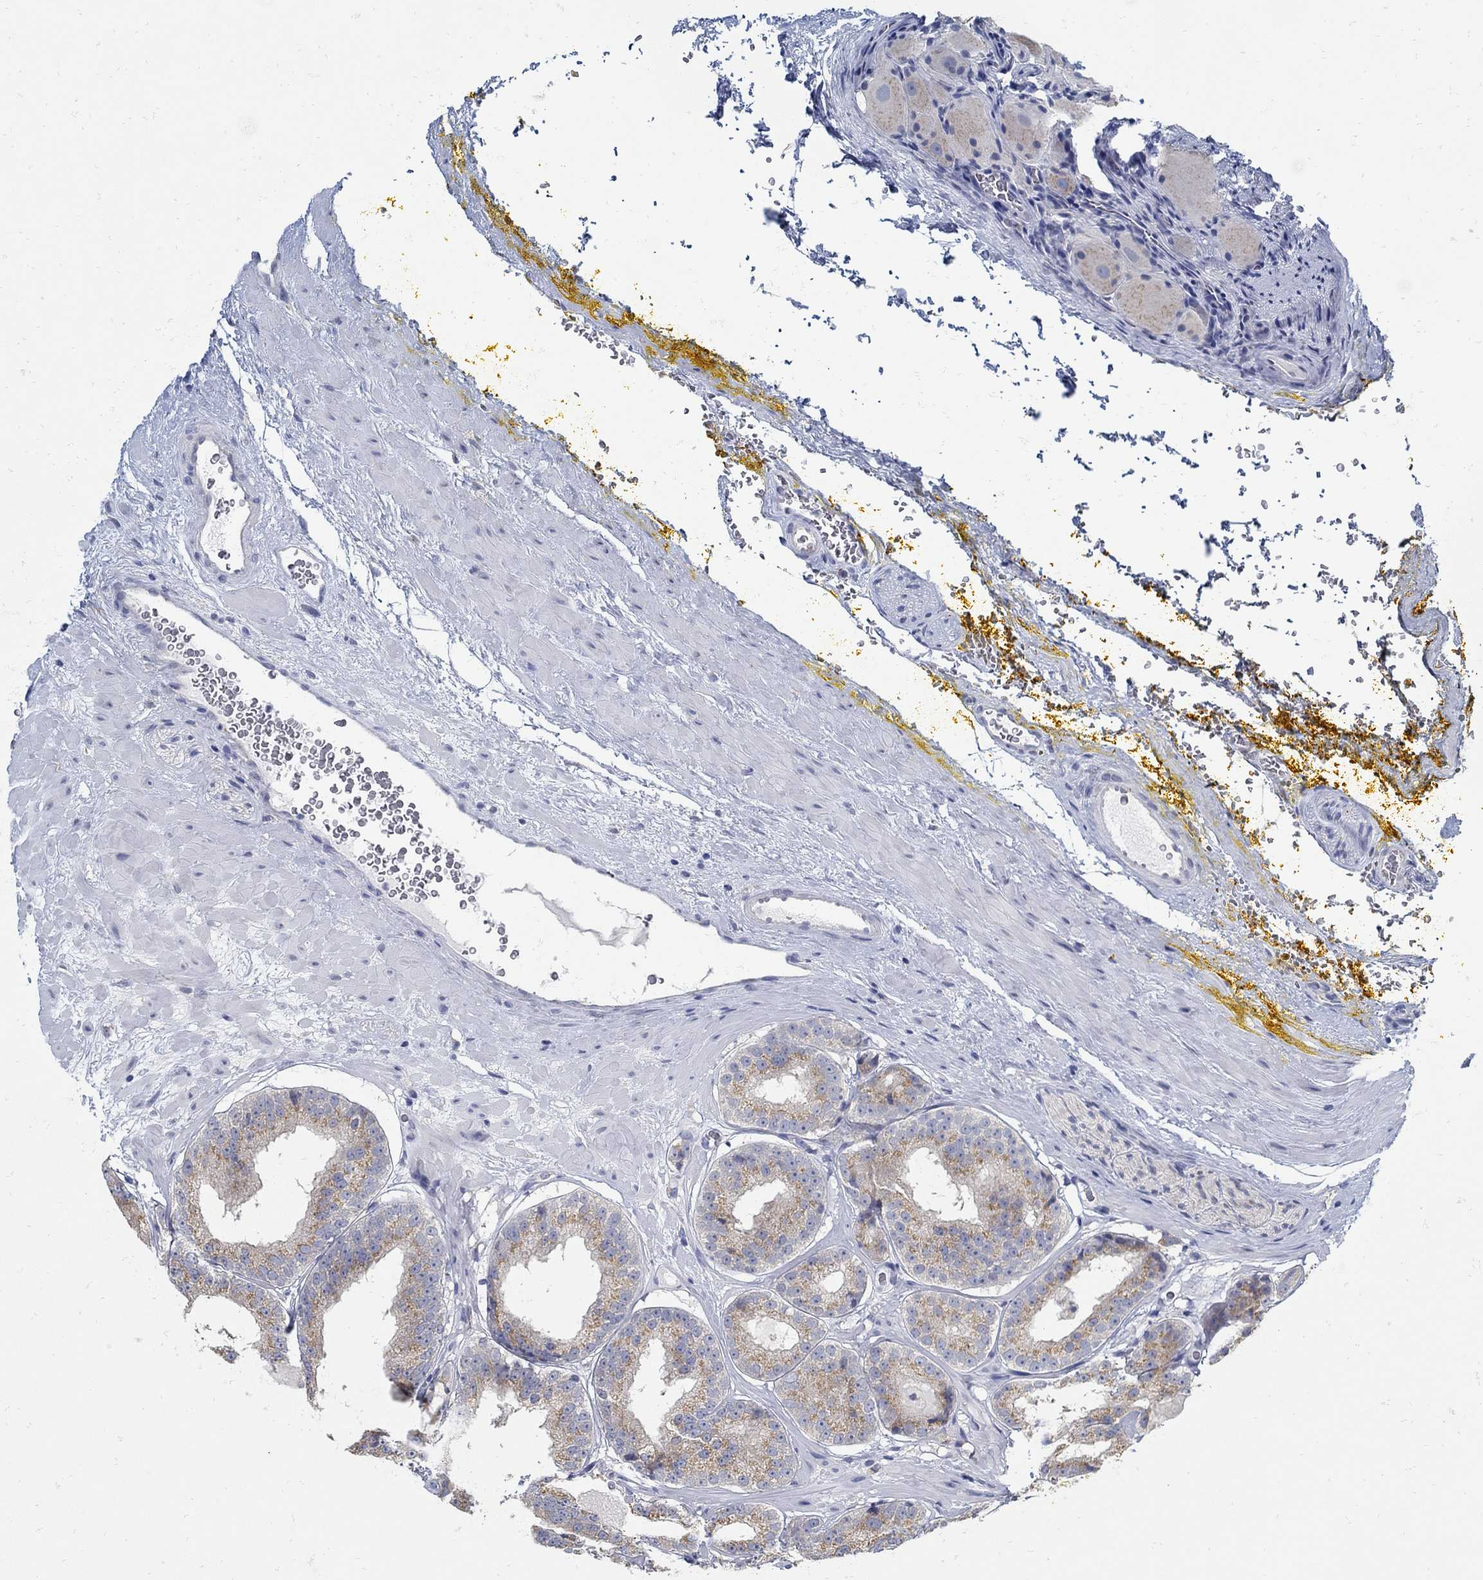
{"staining": {"intensity": "weak", "quantity": "25%-75%", "location": "cytoplasmic/membranous"}, "tissue": "prostate cancer", "cell_type": "Tumor cells", "image_type": "cancer", "snomed": [{"axis": "morphology", "description": "Adenocarcinoma, Low grade"}, {"axis": "topography", "description": "Prostate"}], "caption": "Human prostate cancer (adenocarcinoma (low-grade)) stained with a brown dye reveals weak cytoplasmic/membranous positive expression in about 25%-75% of tumor cells.", "gene": "ZFAND4", "patient": {"sex": "male", "age": 60}}